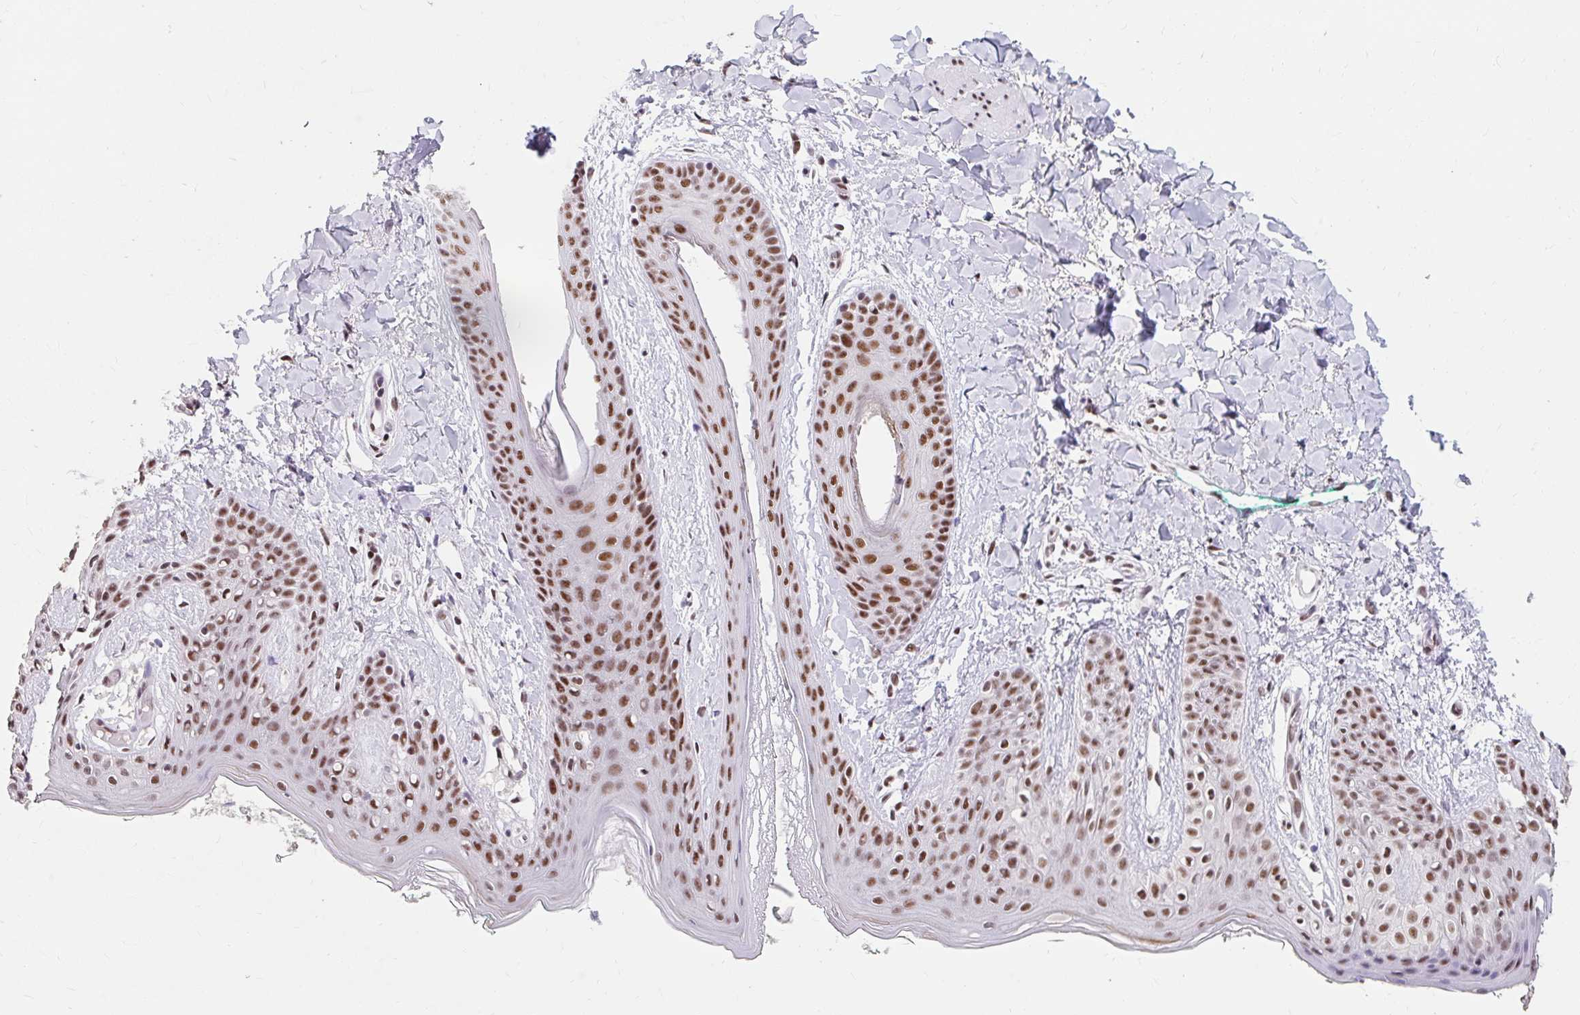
{"staining": {"intensity": "moderate", "quantity": ">75%", "location": "nuclear"}, "tissue": "skin", "cell_type": "Fibroblasts", "image_type": "normal", "snomed": [{"axis": "morphology", "description": "Normal tissue, NOS"}, {"axis": "topography", "description": "Skin"}], "caption": "High-power microscopy captured an immunohistochemistry (IHC) histopathology image of unremarkable skin, revealing moderate nuclear expression in about >75% of fibroblasts.", "gene": "SRSF10", "patient": {"sex": "male", "age": 16}}